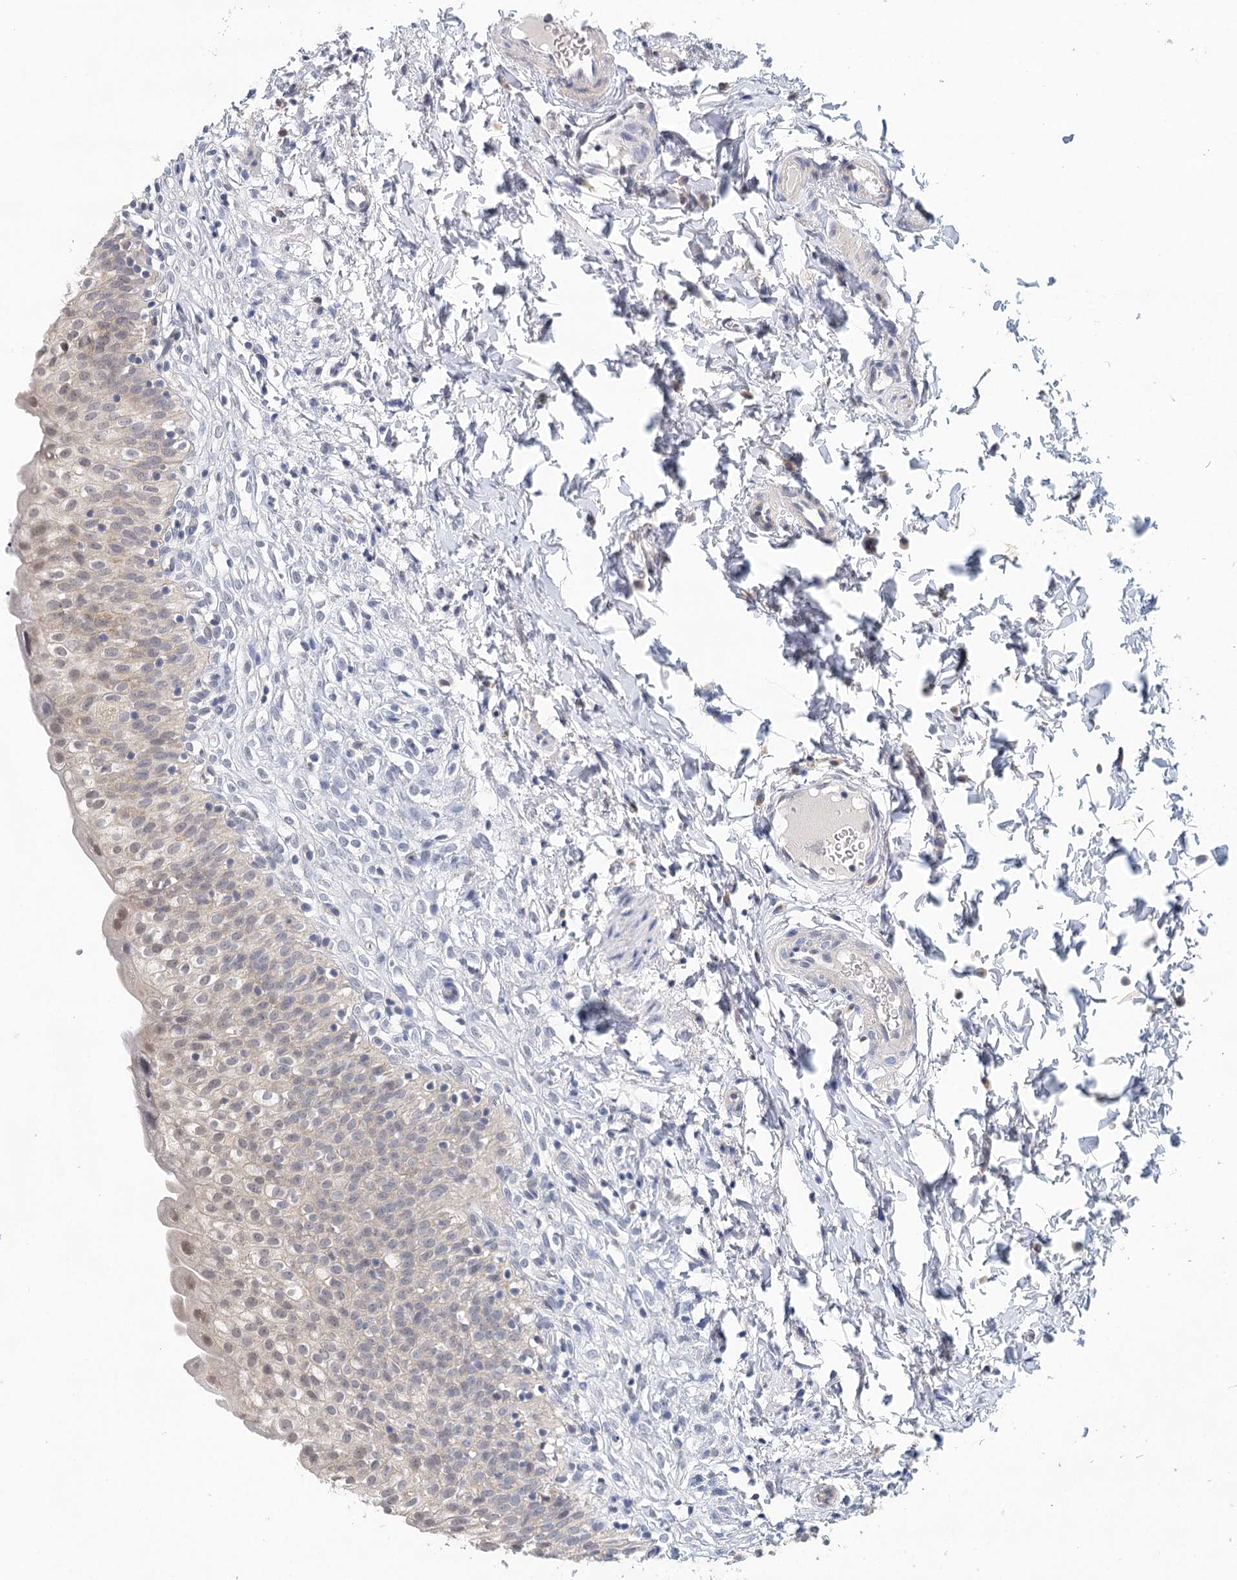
{"staining": {"intensity": "weak", "quantity": "25%-75%", "location": "cytoplasmic/membranous,nuclear"}, "tissue": "urinary bladder", "cell_type": "Urothelial cells", "image_type": "normal", "snomed": [{"axis": "morphology", "description": "Normal tissue, NOS"}, {"axis": "topography", "description": "Urinary bladder"}], "caption": "Benign urinary bladder was stained to show a protein in brown. There is low levels of weak cytoplasmic/membranous,nuclear staining in about 25%-75% of urothelial cells. (brown staining indicates protein expression, while blue staining denotes nuclei).", "gene": "BLTP1", "patient": {"sex": "male", "age": 55}}